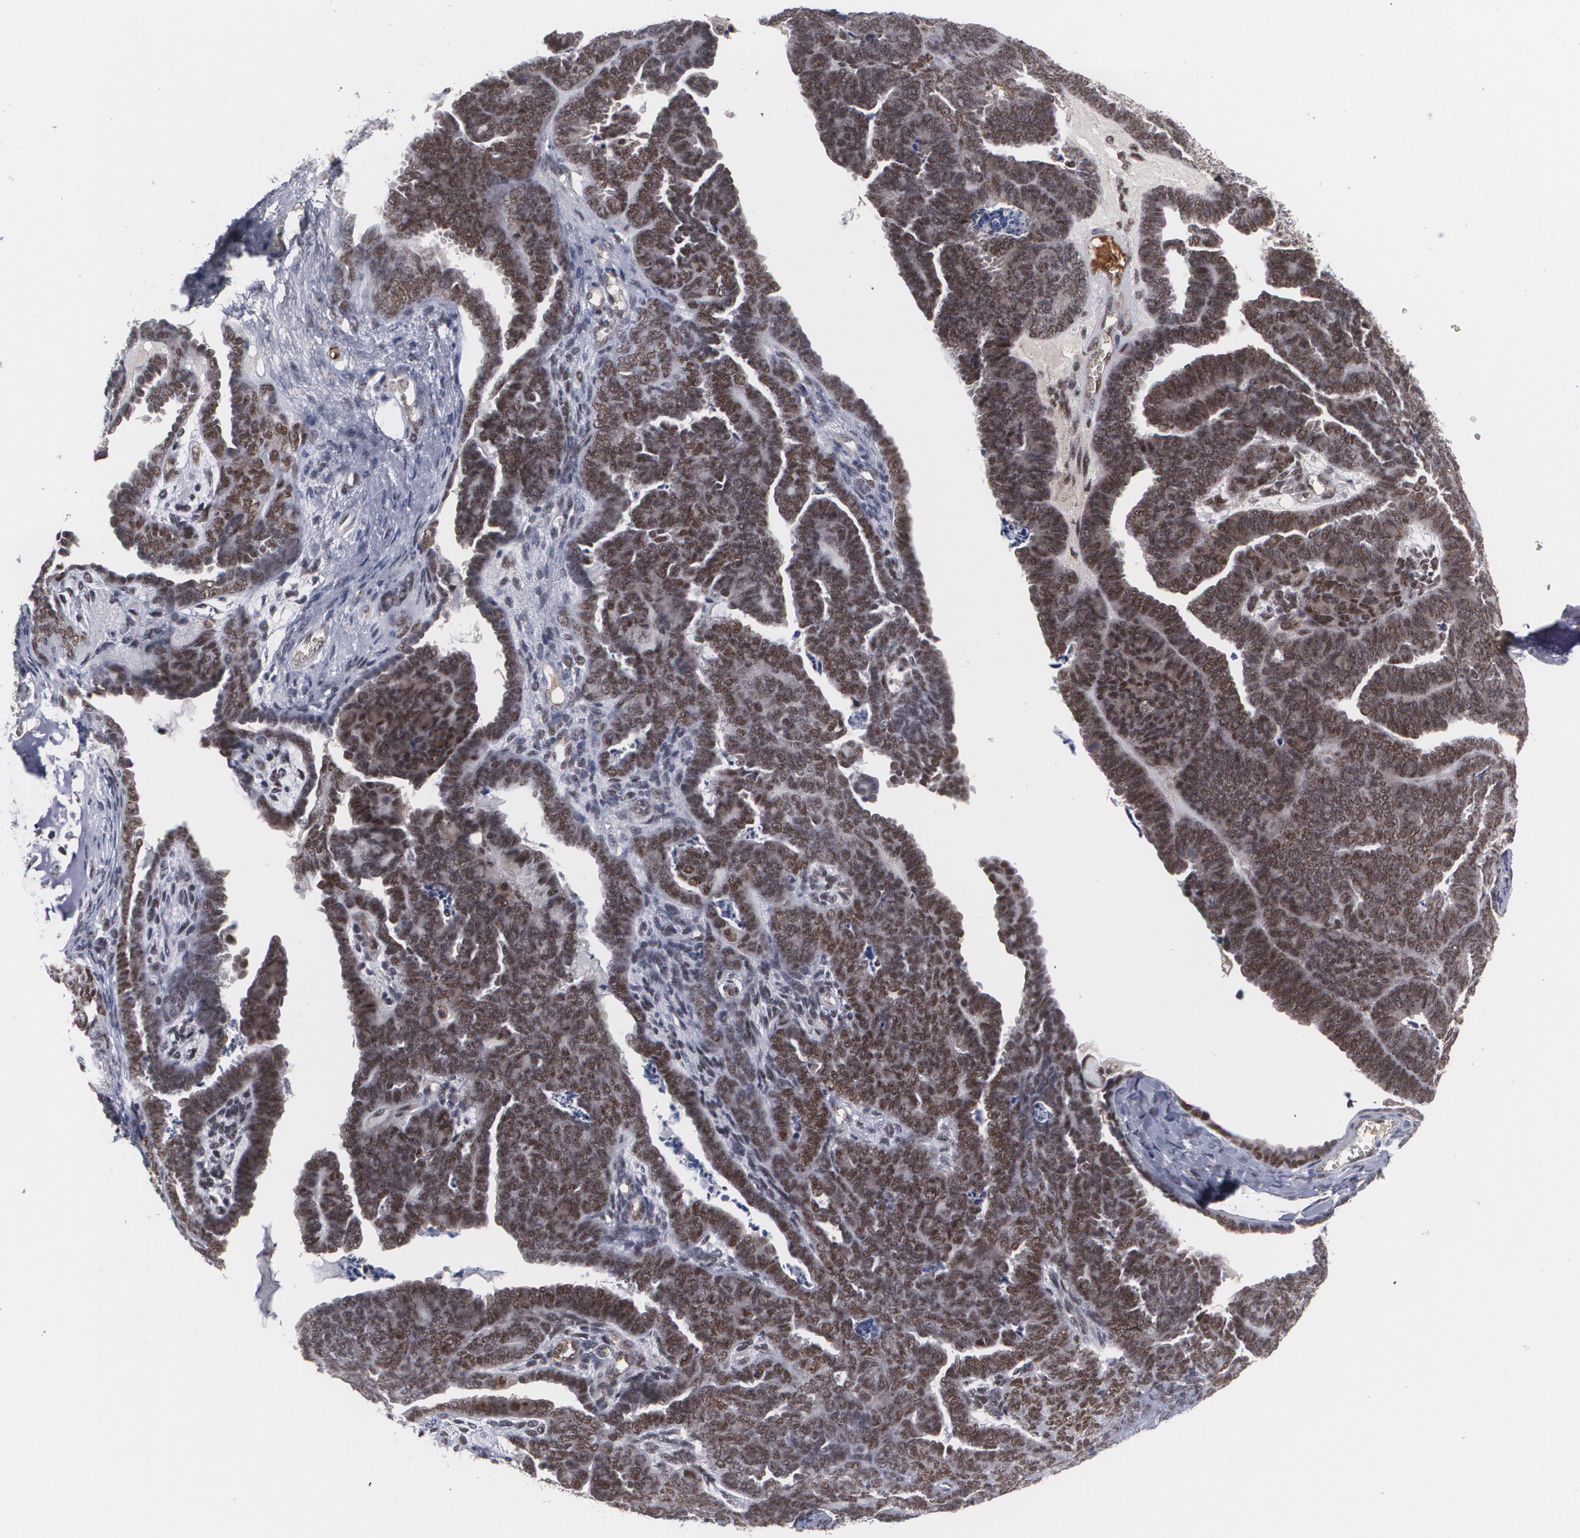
{"staining": {"intensity": "strong", "quantity": "25%-75%", "location": "nuclear"}, "tissue": "endometrial cancer", "cell_type": "Tumor cells", "image_type": "cancer", "snomed": [{"axis": "morphology", "description": "Neoplasm, malignant, NOS"}, {"axis": "topography", "description": "Endometrium"}], "caption": "Tumor cells exhibit strong nuclear positivity in about 25%-75% of cells in endometrial neoplasm (malignant).", "gene": "INTS6", "patient": {"sex": "female", "age": 74}}